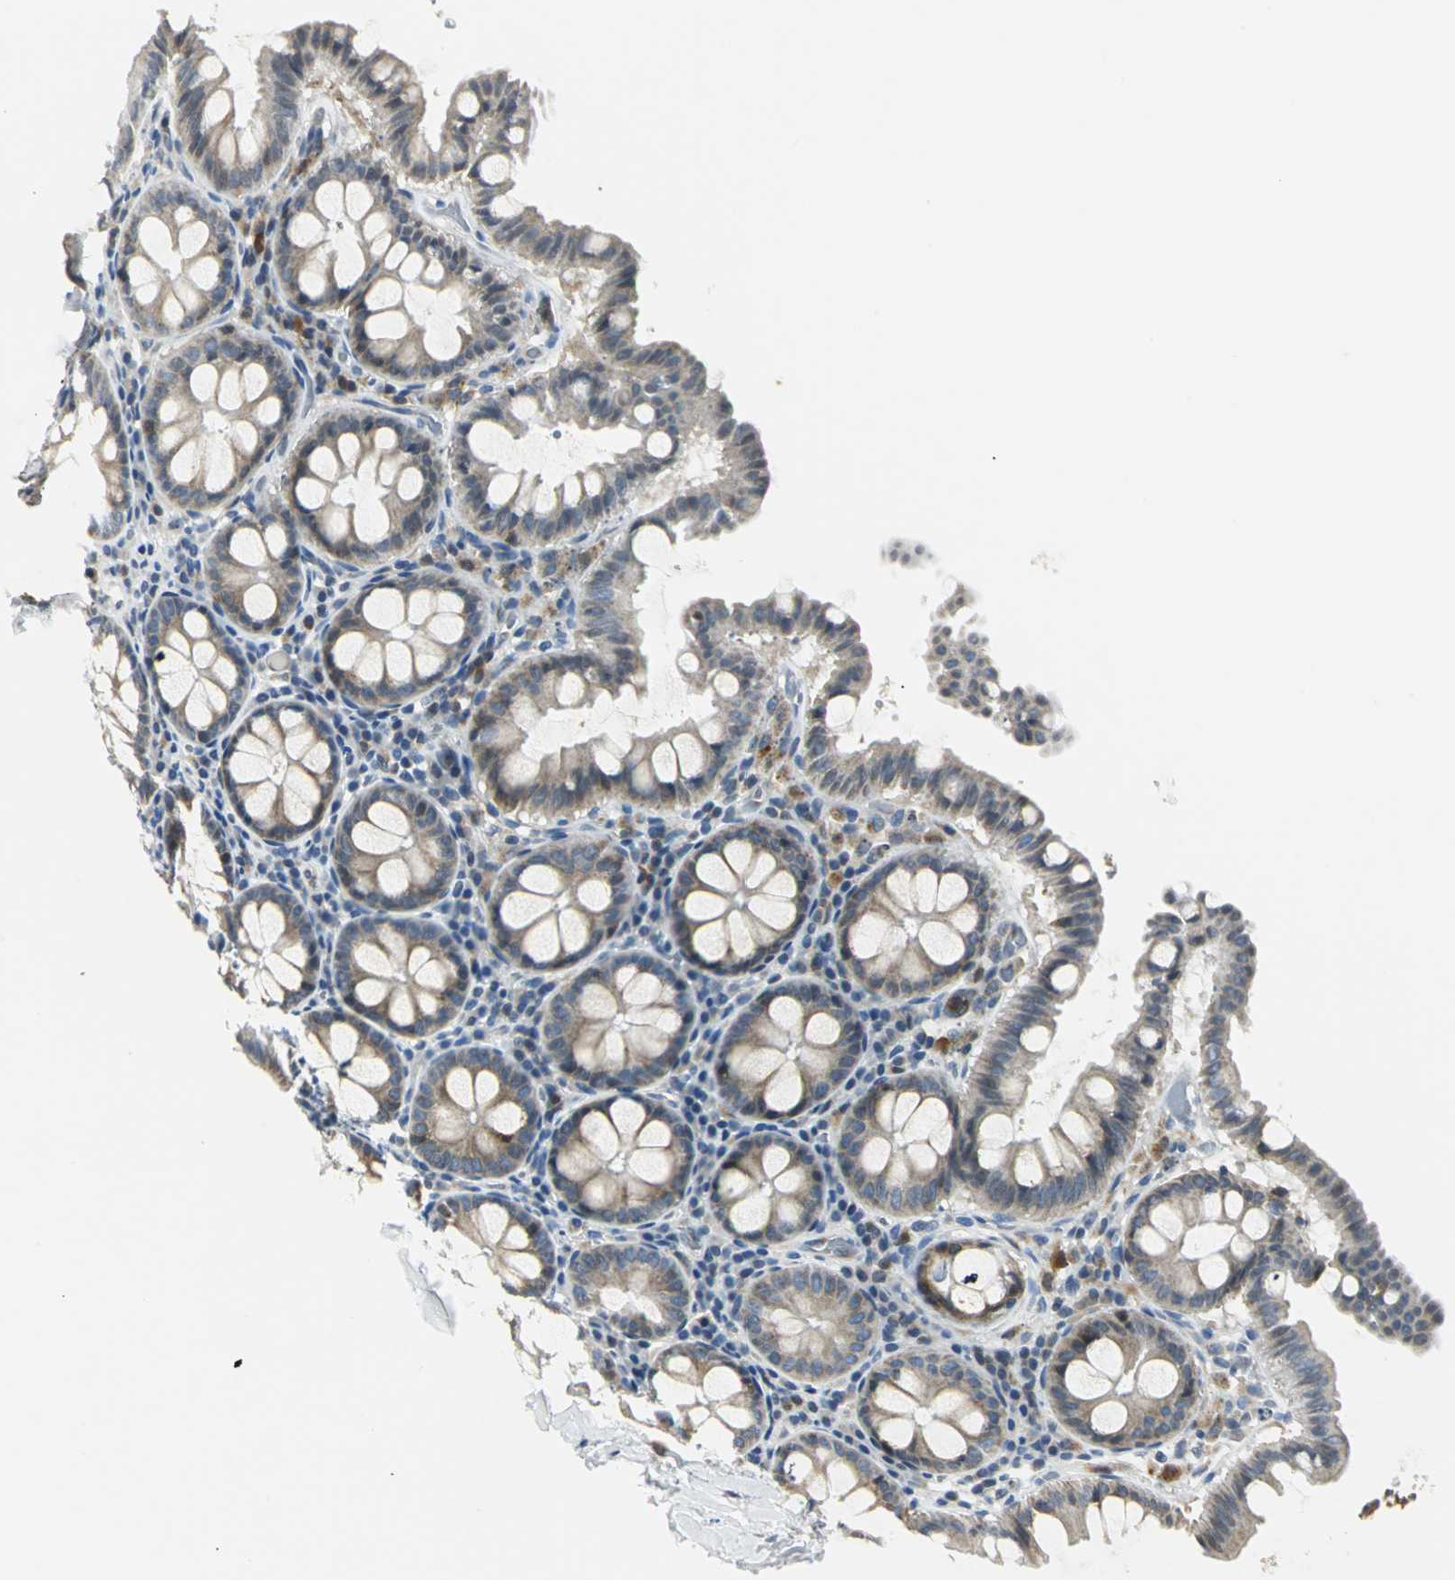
{"staining": {"intensity": "negative", "quantity": "none", "location": "none"}, "tissue": "colon", "cell_type": "Endothelial cells", "image_type": "normal", "snomed": [{"axis": "morphology", "description": "Normal tissue, NOS"}, {"axis": "topography", "description": "Colon"}], "caption": "A high-resolution photomicrograph shows immunohistochemistry staining of normal colon, which demonstrates no significant staining in endothelial cells.", "gene": "USP40", "patient": {"sex": "female", "age": 61}}